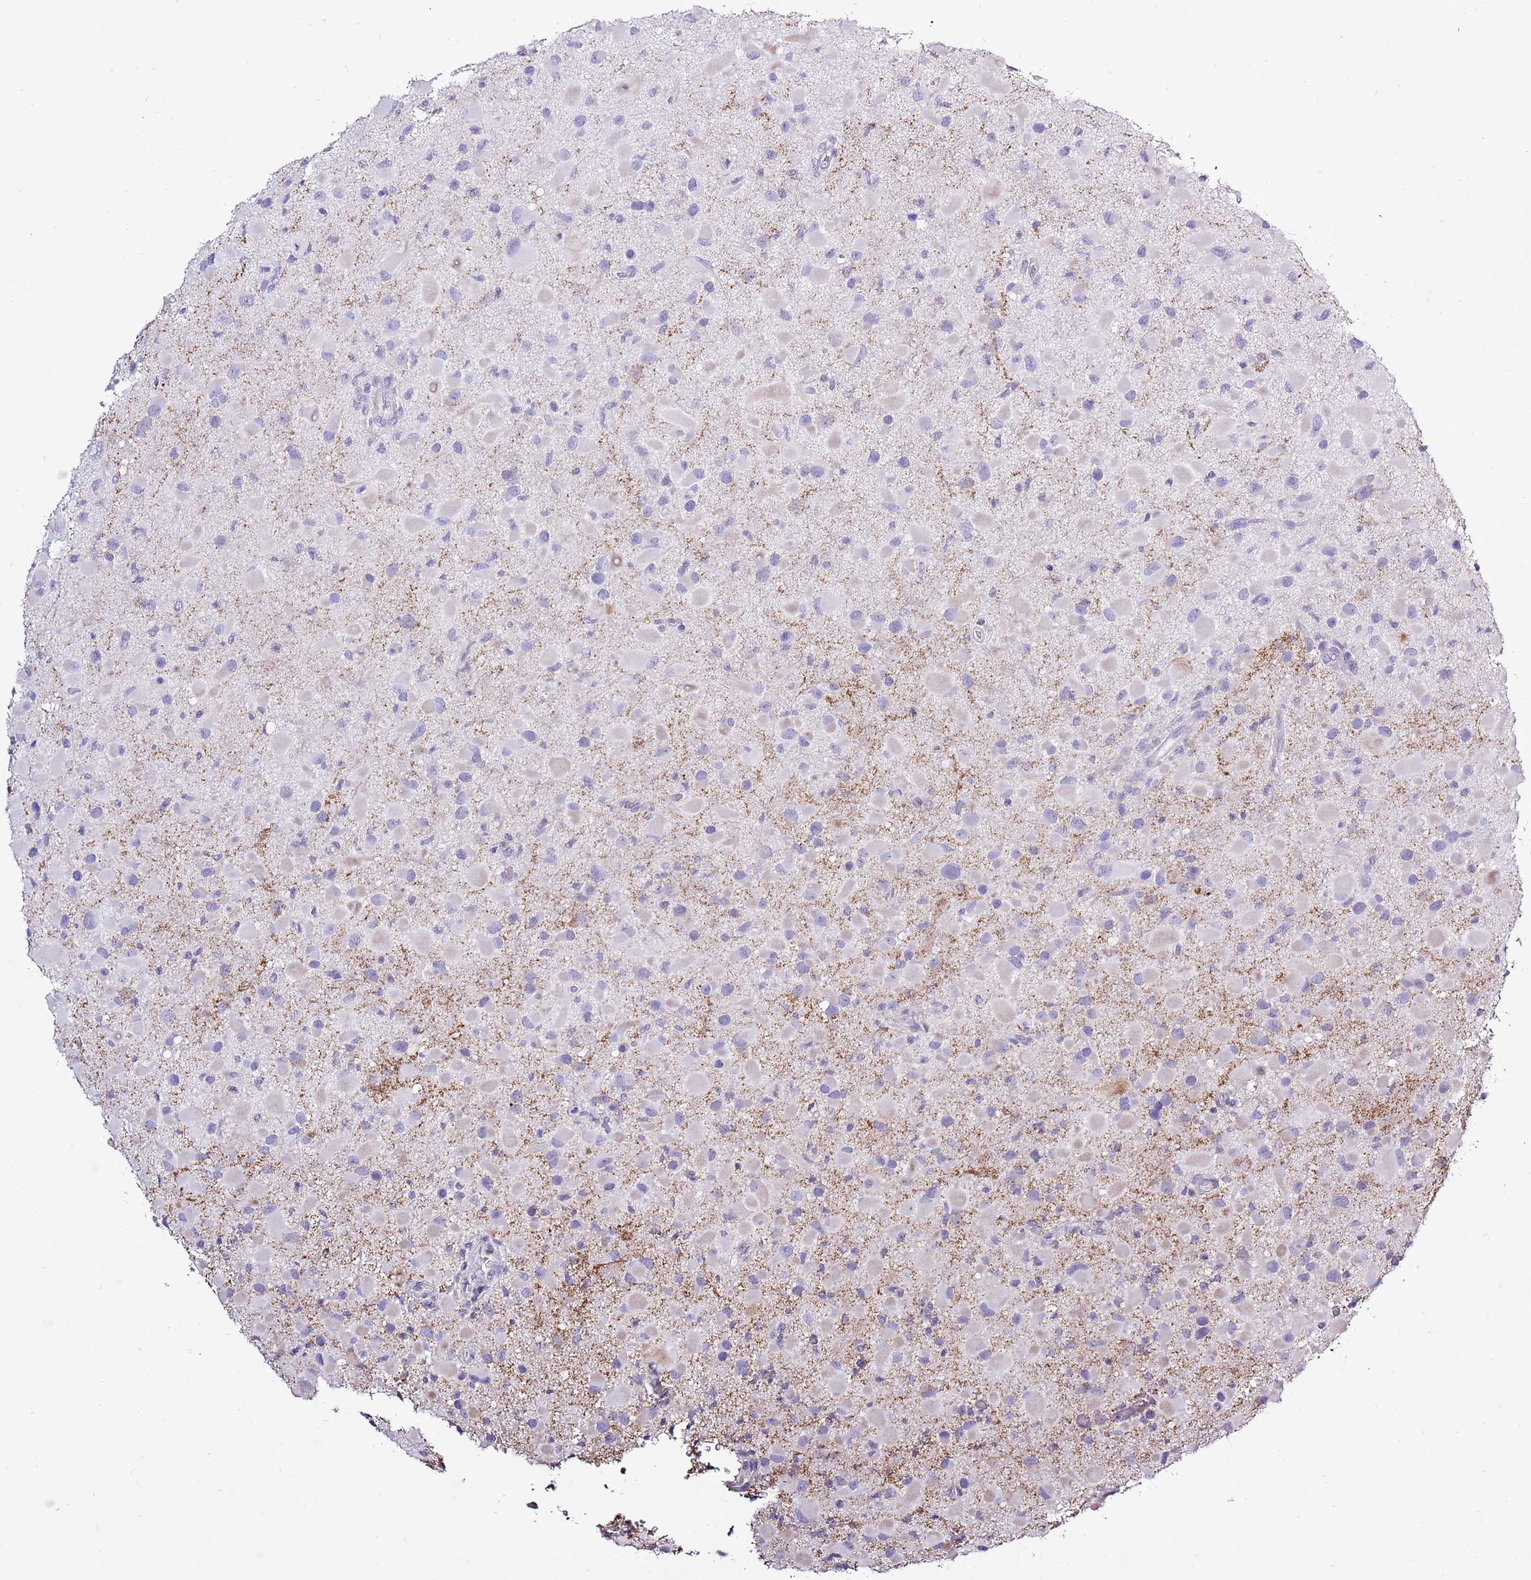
{"staining": {"intensity": "negative", "quantity": "none", "location": "none"}, "tissue": "glioma", "cell_type": "Tumor cells", "image_type": "cancer", "snomed": [{"axis": "morphology", "description": "Glioma, malignant, Low grade"}, {"axis": "topography", "description": "Brain"}], "caption": "There is no significant staining in tumor cells of low-grade glioma (malignant).", "gene": "SLC23A1", "patient": {"sex": "female", "age": 32}}